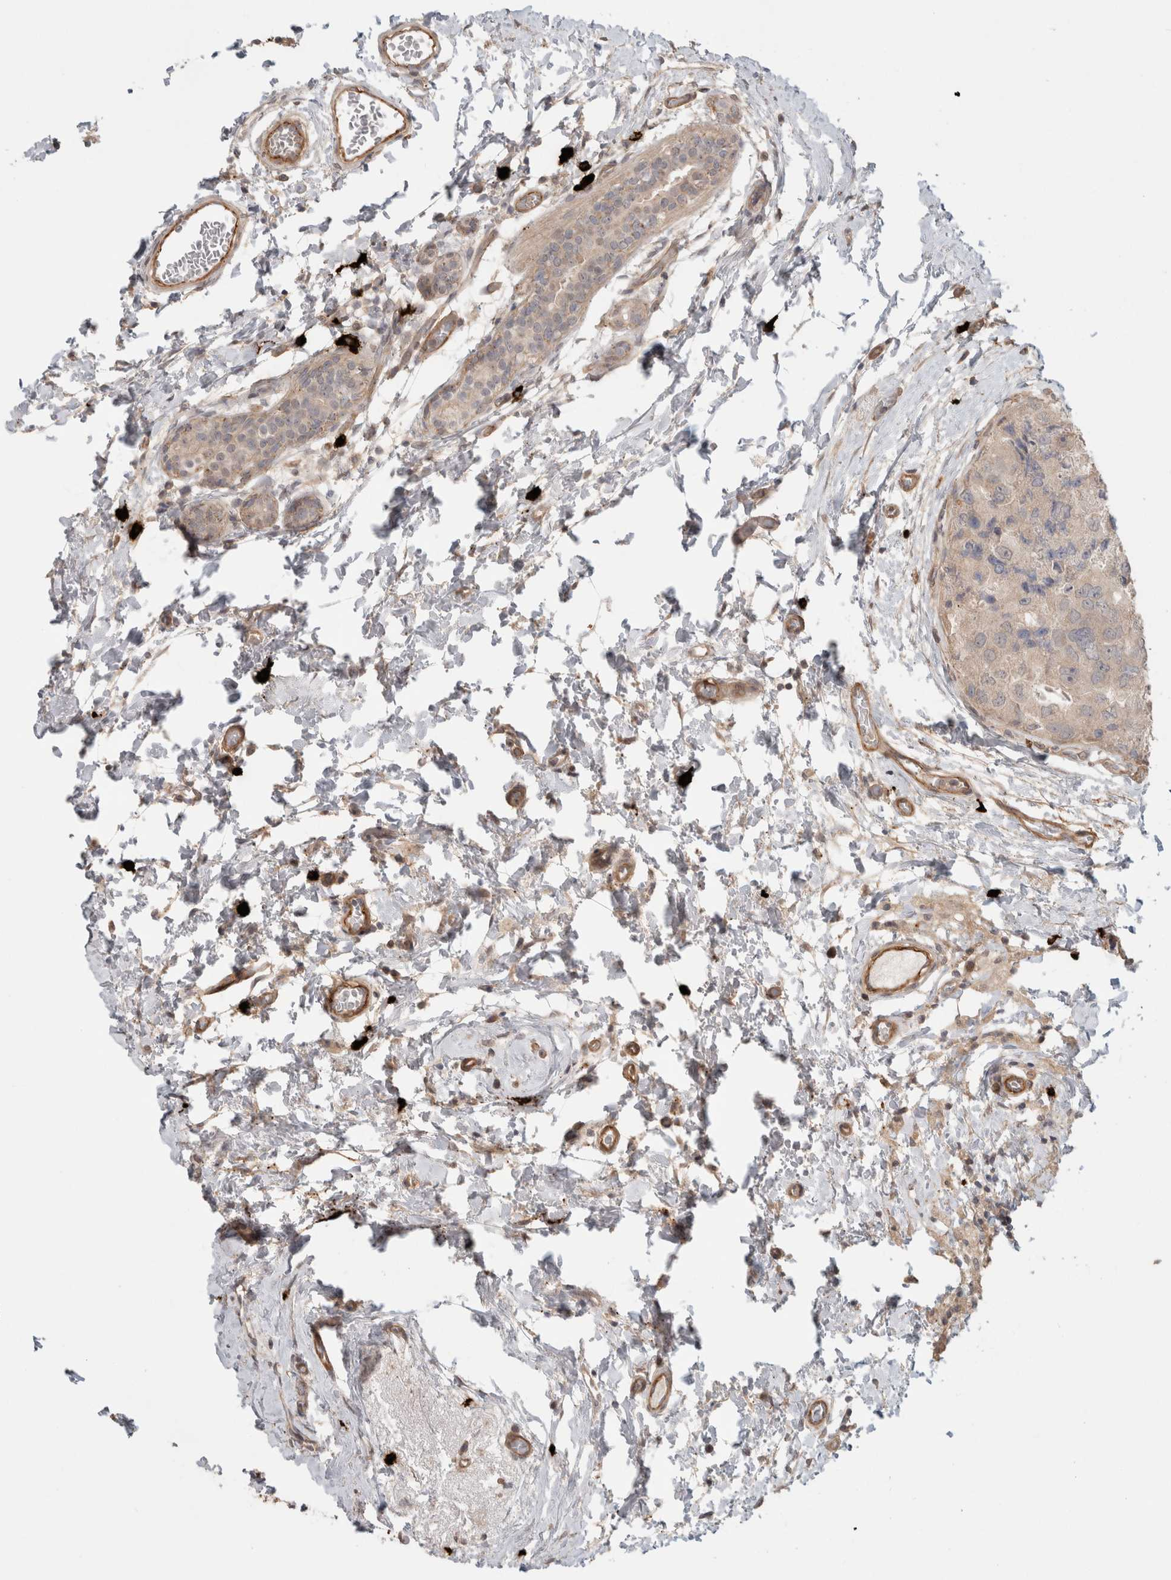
{"staining": {"intensity": "negative", "quantity": "none", "location": "none"}, "tissue": "breast cancer", "cell_type": "Tumor cells", "image_type": "cancer", "snomed": [{"axis": "morphology", "description": "Duct carcinoma"}, {"axis": "topography", "description": "Breast"}], "caption": "This is an immunohistochemistry photomicrograph of breast intraductal carcinoma. There is no staining in tumor cells.", "gene": "HSPG2", "patient": {"sex": "female", "age": 62}}